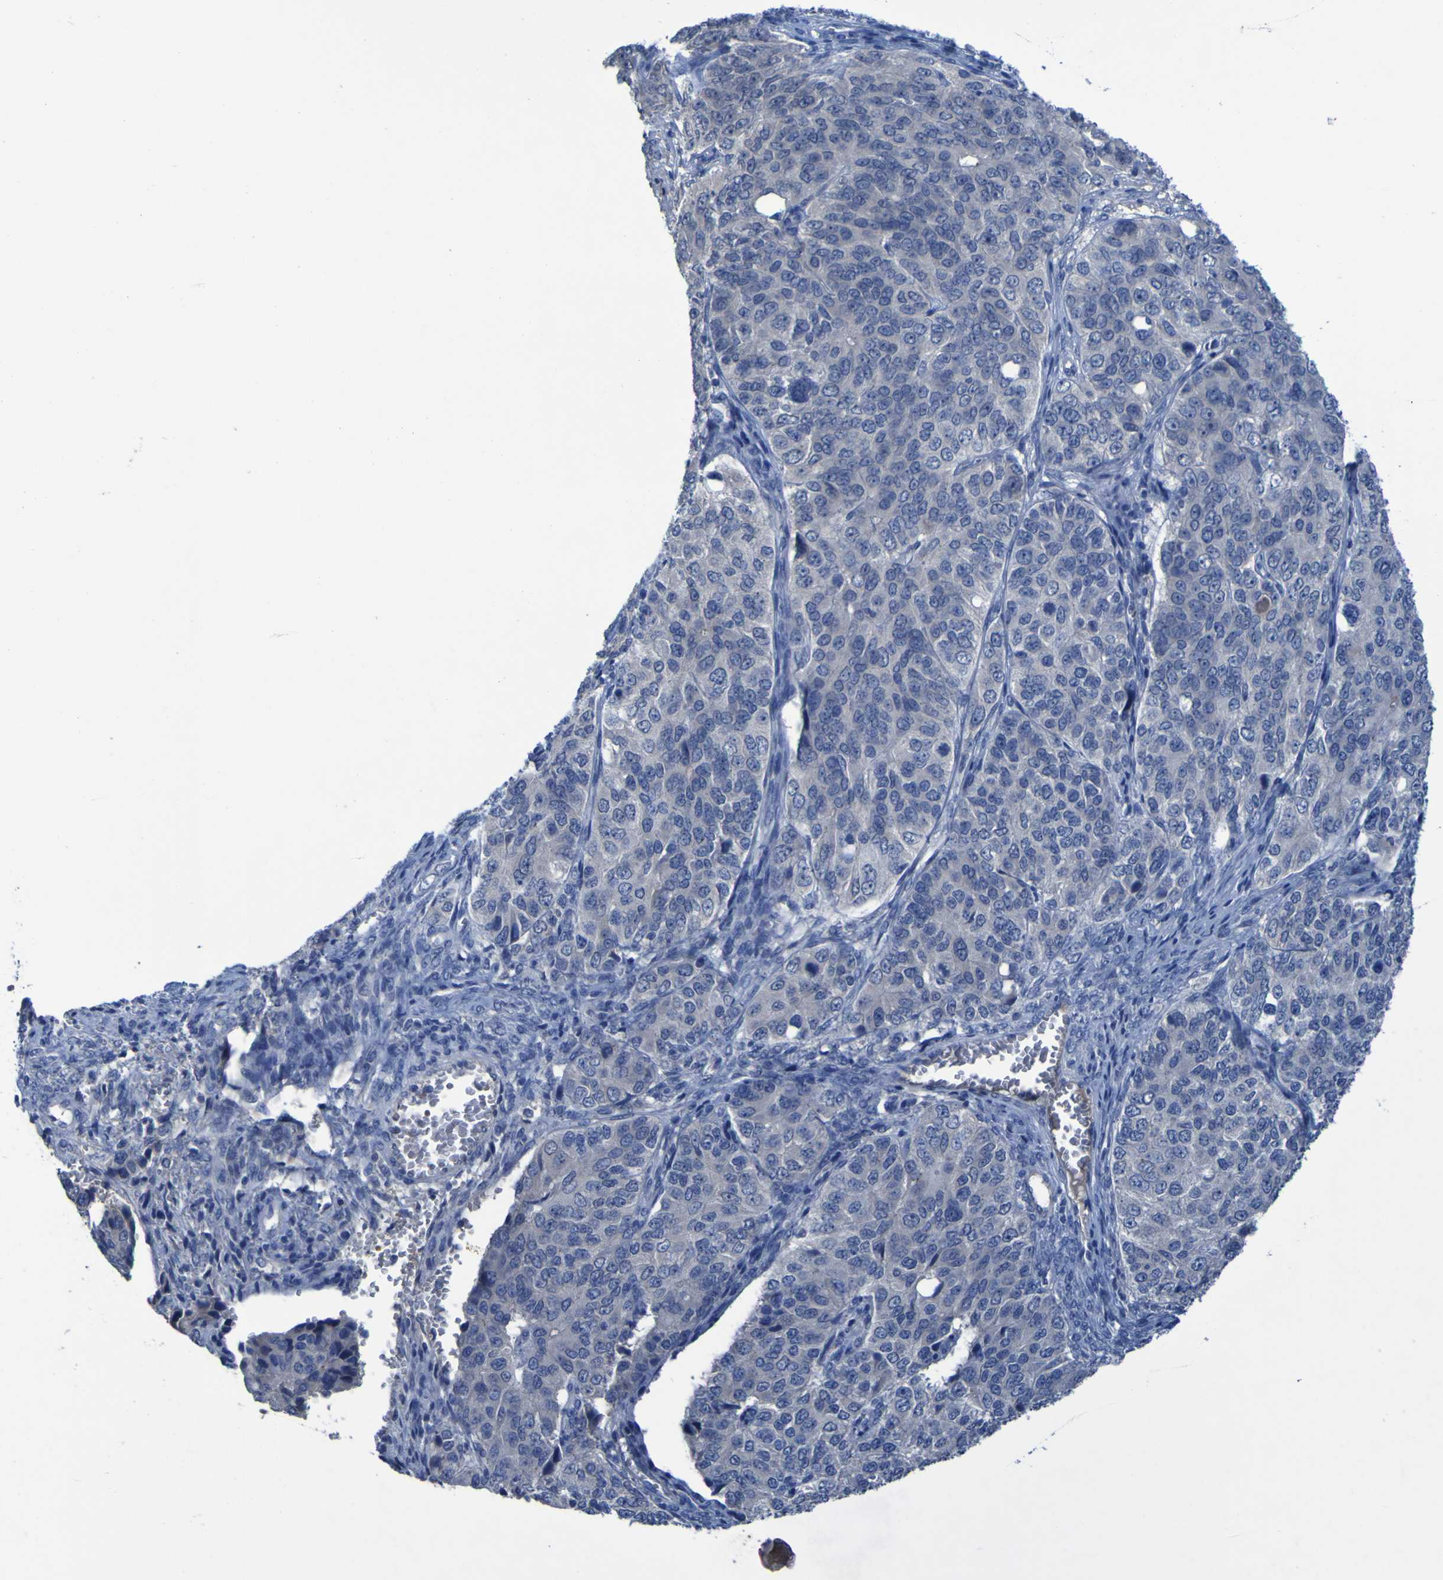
{"staining": {"intensity": "negative", "quantity": "none", "location": "none"}, "tissue": "ovarian cancer", "cell_type": "Tumor cells", "image_type": "cancer", "snomed": [{"axis": "morphology", "description": "Carcinoma, endometroid"}, {"axis": "topography", "description": "Ovary"}], "caption": "IHC image of neoplastic tissue: human endometroid carcinoma (ovarian) stained with DAB displays no significant protein staining in tumor cells.", "gene": "SGK2", "patient": {"sex": "female", "age": 51}}